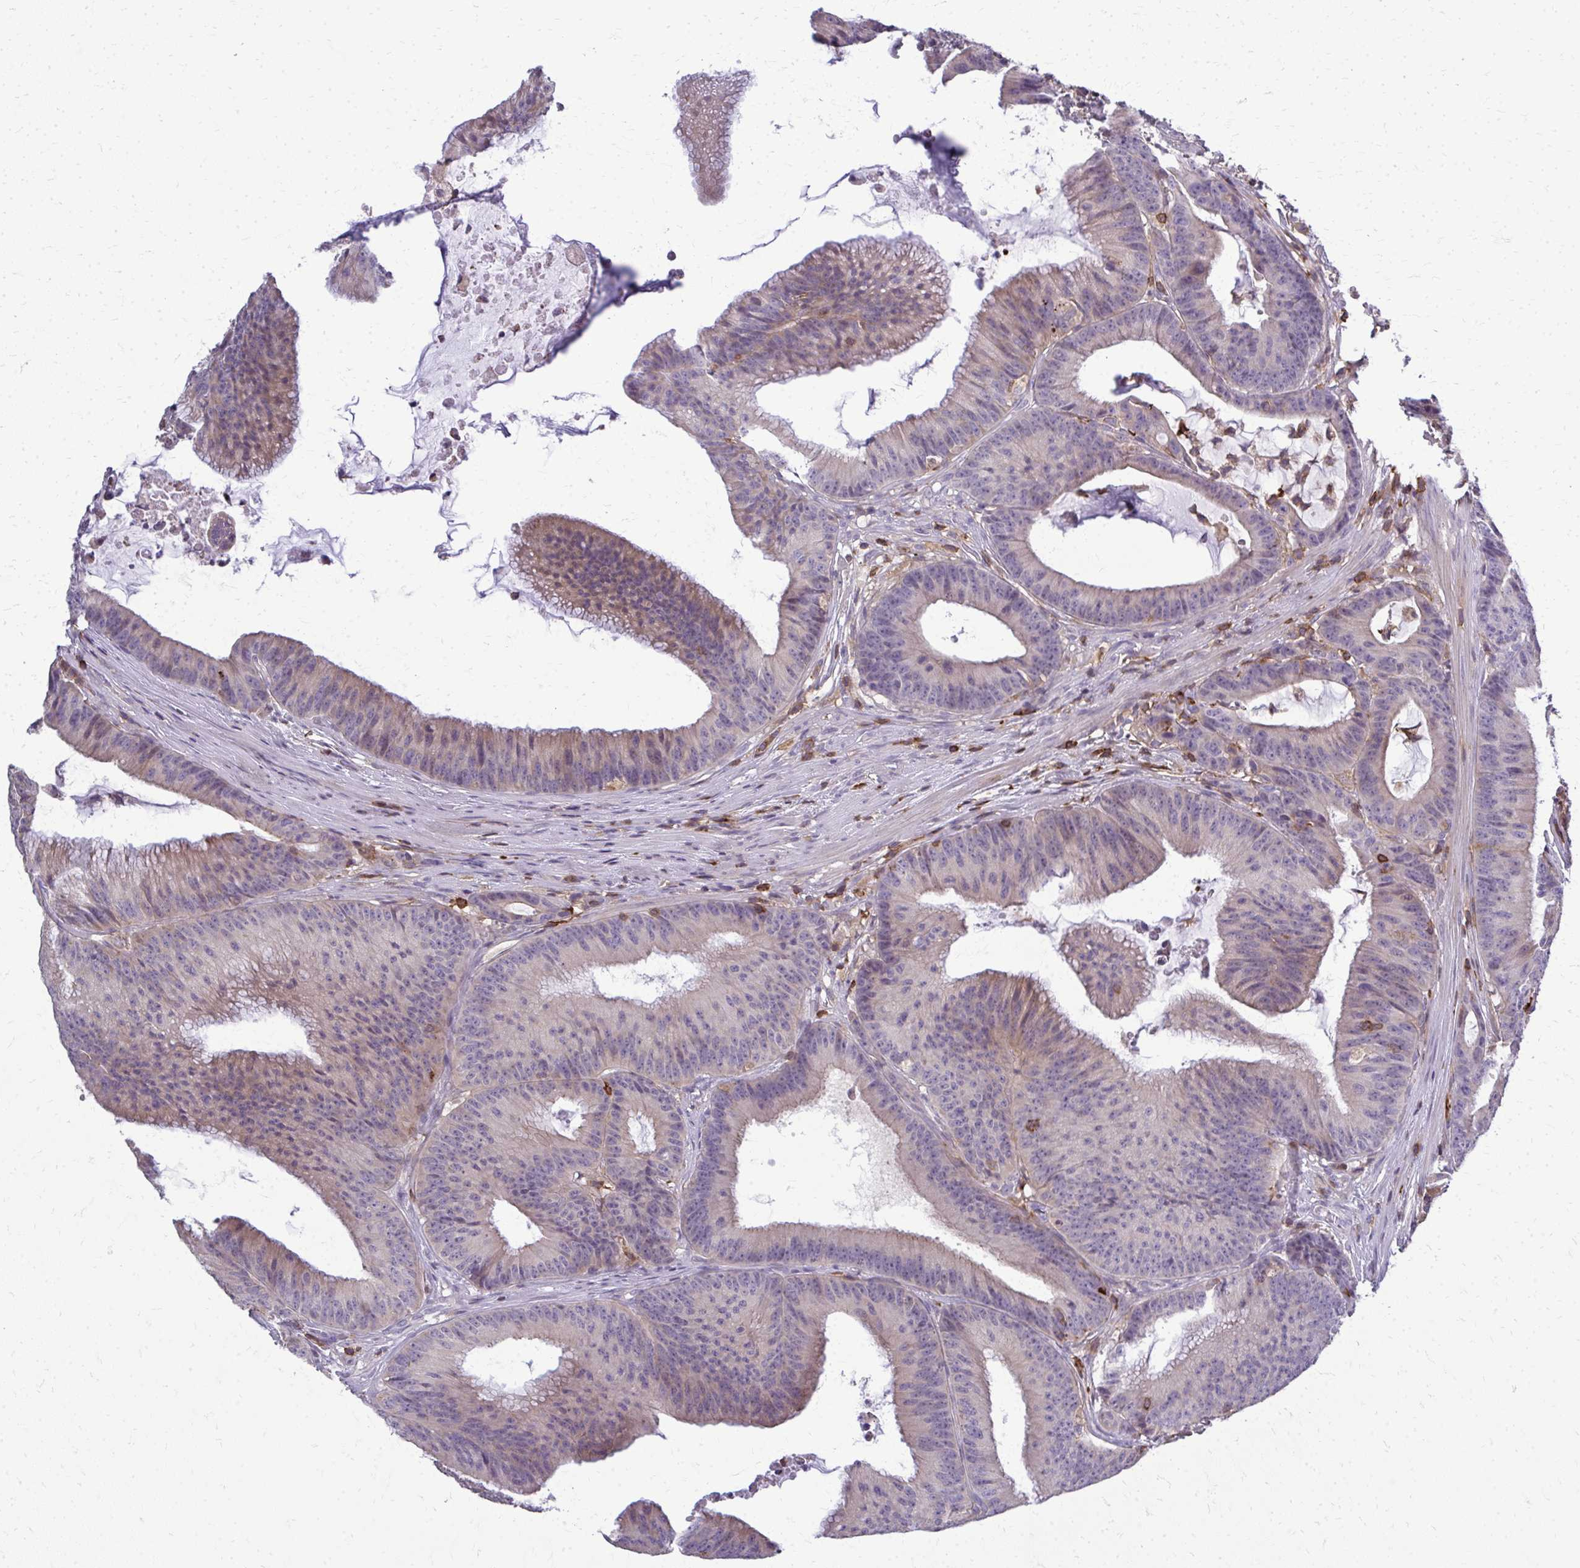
{"staining": {"intensity": "weak", "quantity": "<25%", "location": "cytoplasmic/membranous"}, "tissue": "colorectal cancer", "cell_type": "Tumor cells", "image_type": "cancer", "snomed": [{"axis": "morphology", "description": "Adenocarcinoma, NOS"}, {"axis": "topography", "description": "Colon"}], "caption": "IHC of human adenocarcinoma (colorectal) demonstrates no staining in tumor cells. The staining was performed using DAB to visualize the protein expression in brown, while the nuclei were stained in blue with hematoxylin (Magnification: 20x).", "gene": "AP5M1", "patient": {"sex": "female", "age": 78}}